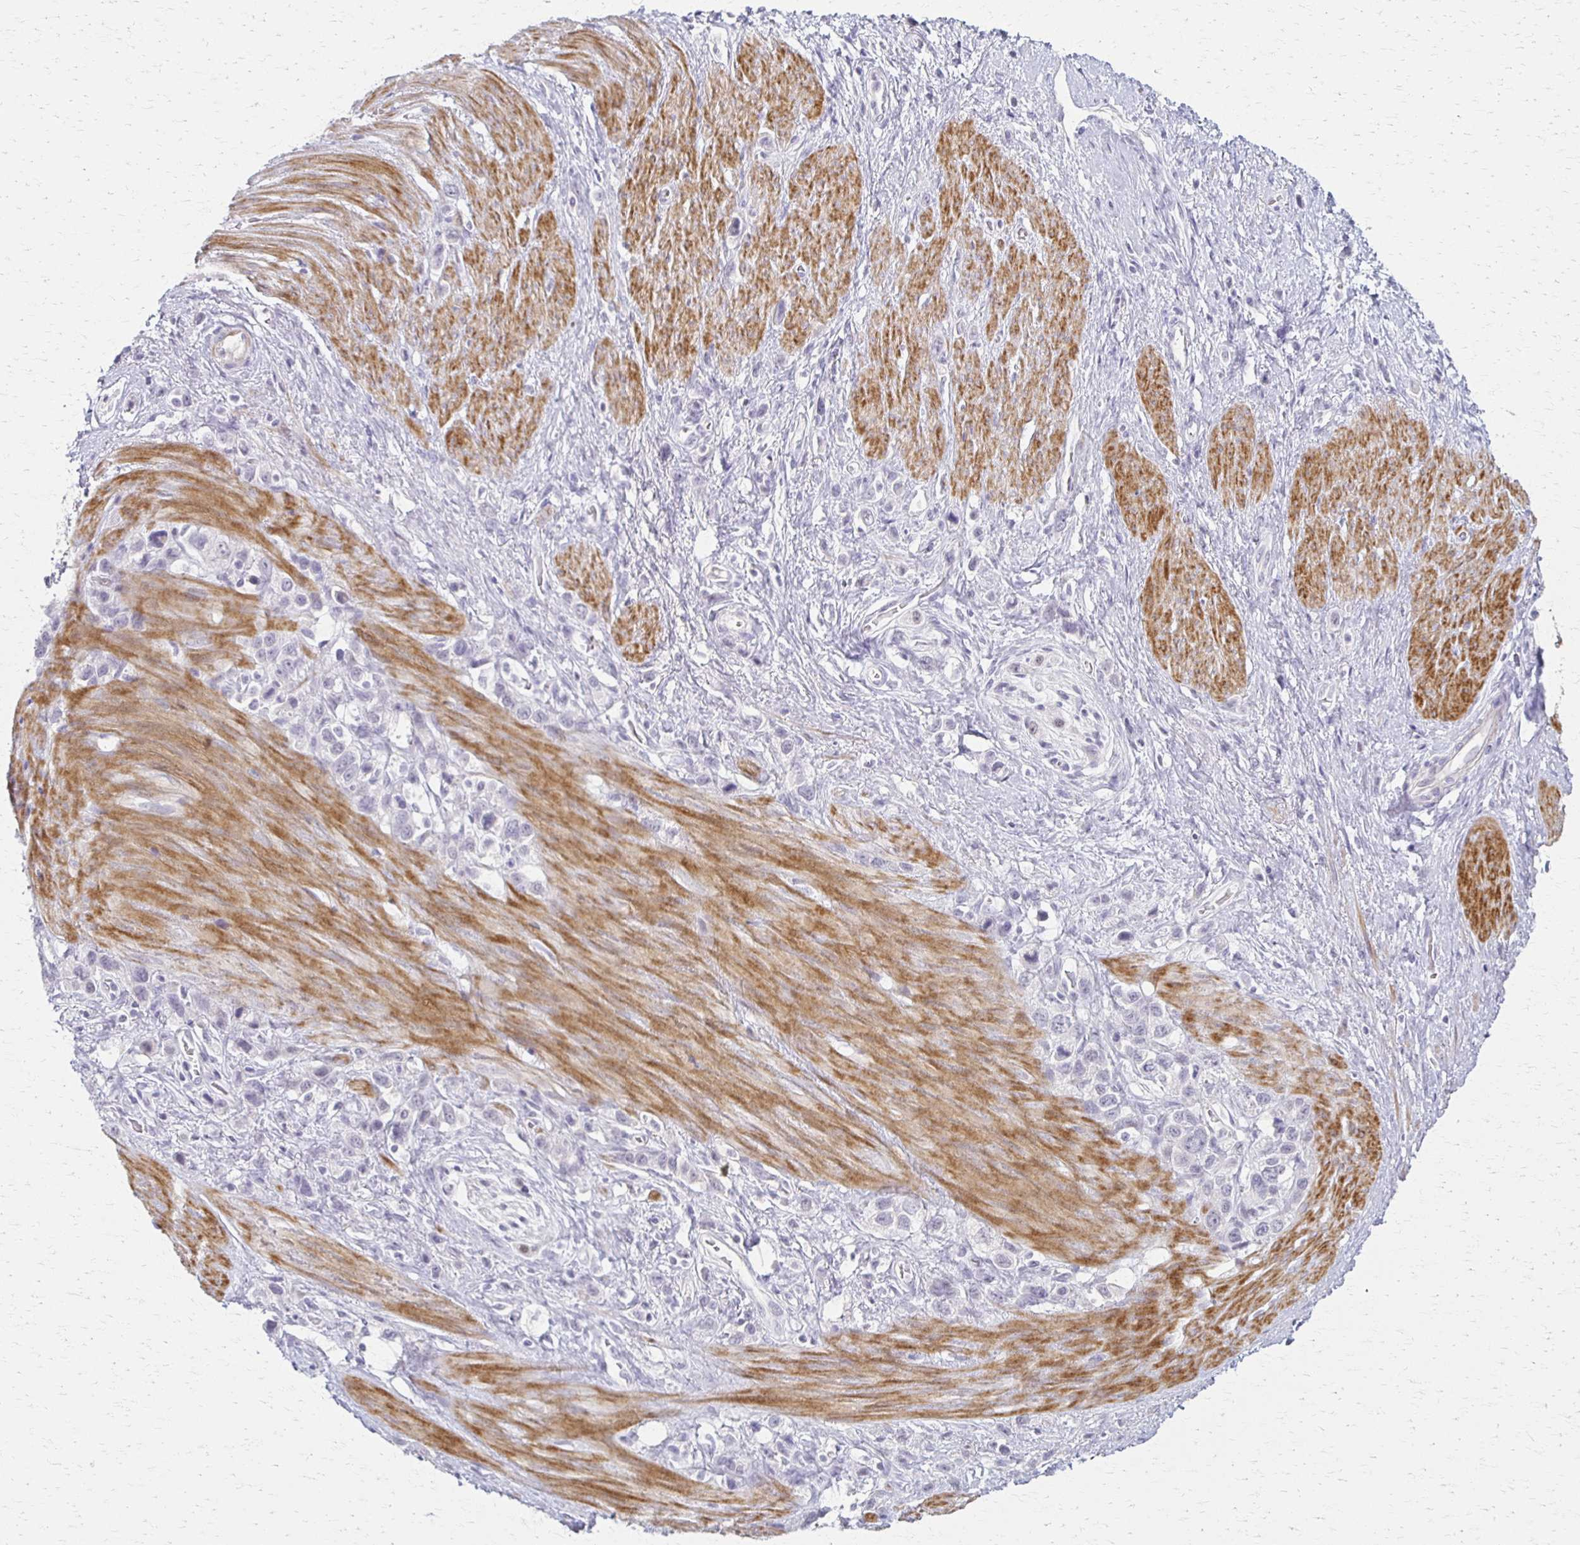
{"staining": {"intensity": "negative", "quantity": "none", "location": "none"}, "tissue": "stomach cancer", "cell_type": "Tumor cells", "image_type": "cancer", "snomed": [{"axis": "morphology", "description": "Adenocarcinoma, NOS"}, {"axis": "topography", "description": "Stomach"}], "caption": "High magnification brightfield microscopy of adenocarcinoma (stomach) stained with DAB (3,3'-diaminobenzidine) (brown) and counterstained with hematoxylin (blue): tumor cells show no significant positivity.", "gene": "FOXO4", "patient": {"sex": "female", "age": 65}}